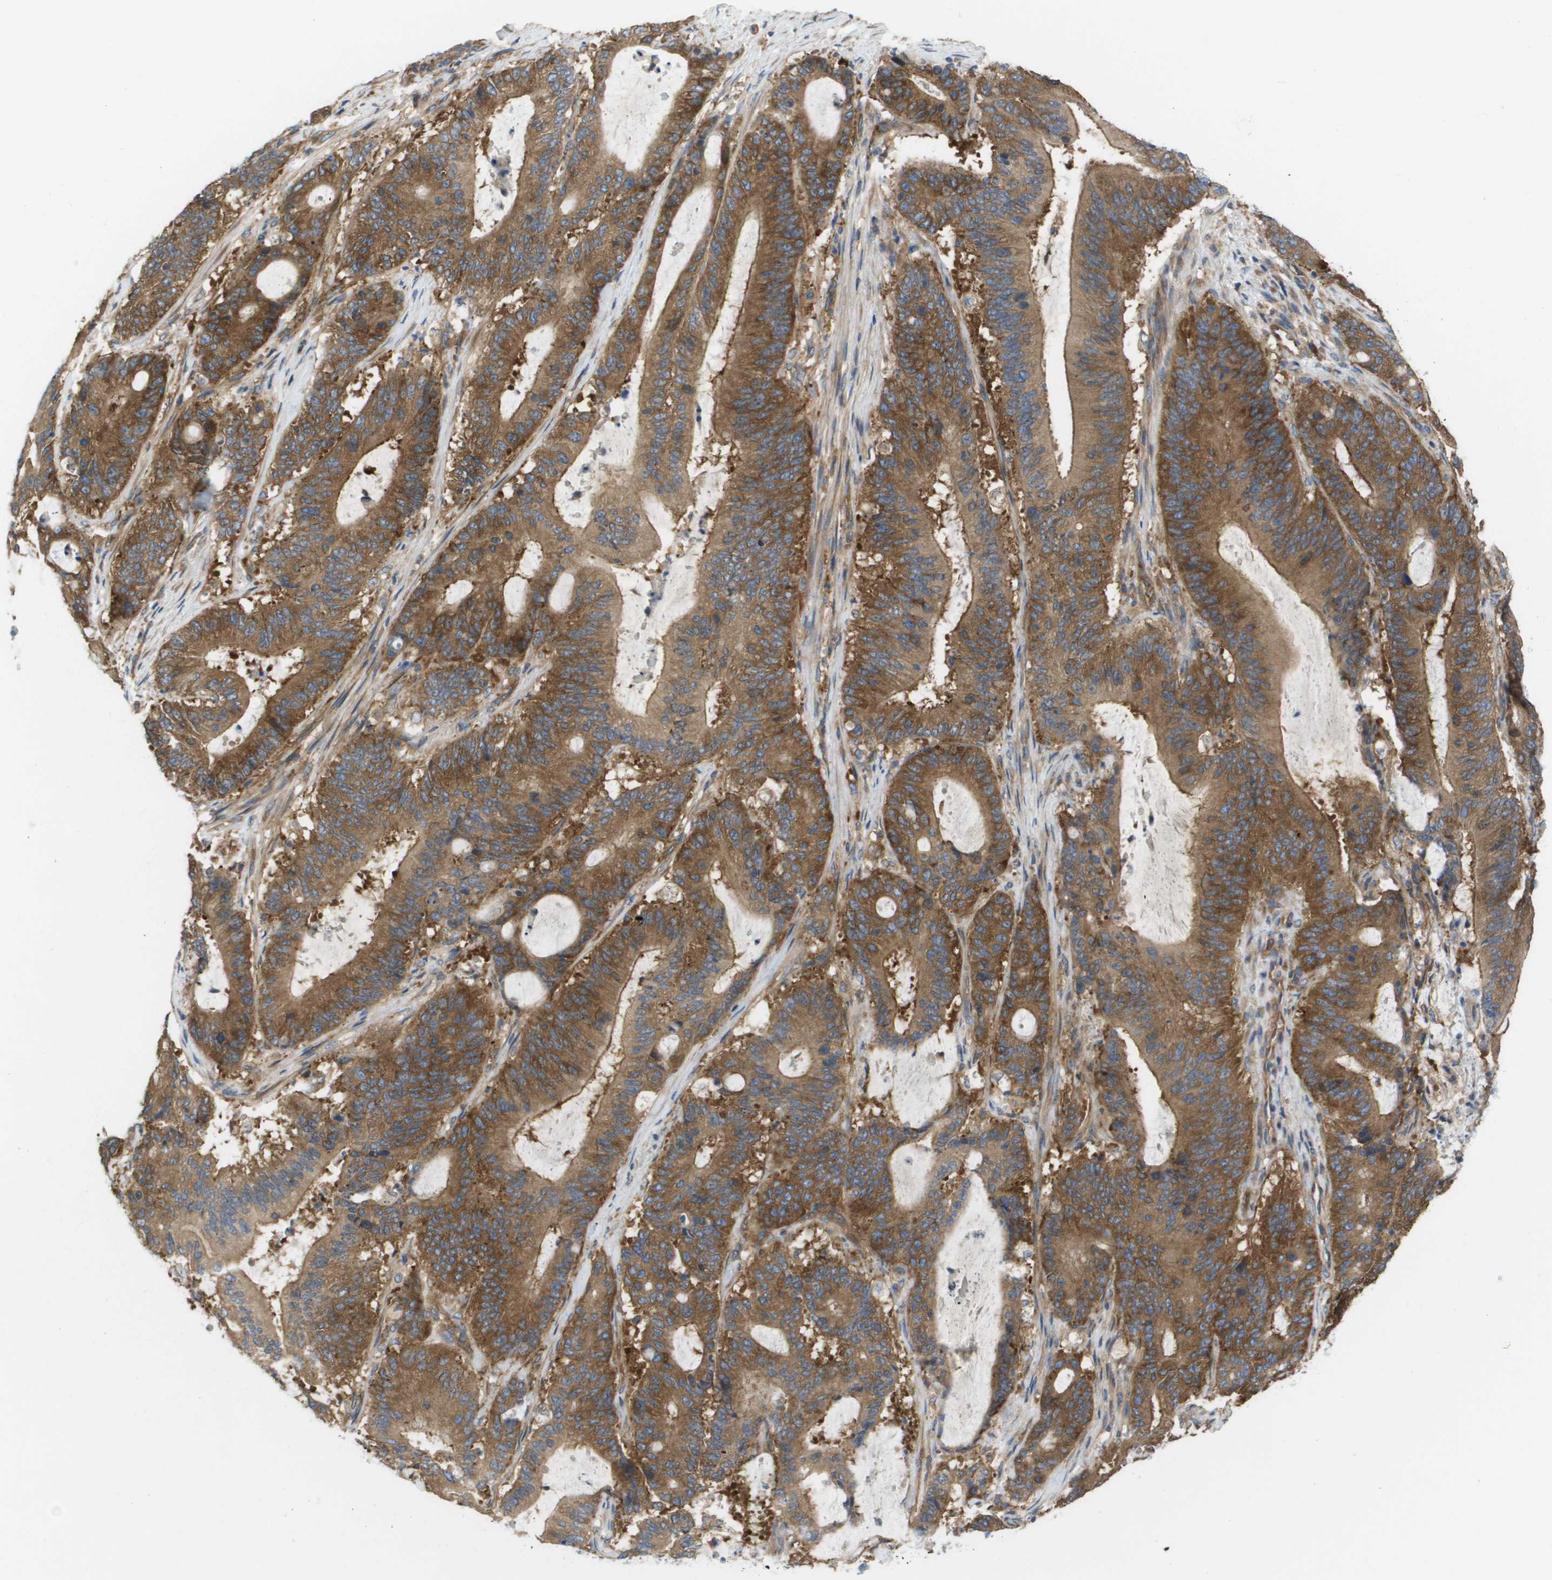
{"staining": {"intensity": "strong", "quantity": ">75%", "location": "cytoplasmic/membranous"}, "tissue": "liver cancer", "cell_type": "Tumor cells", "image_type": "cancer", "snomed": [{"axis": "morphology", "description": "Cholangiocarcinoma"}, {"axis": "topography", "description": "Liver"}], "caption": "DAB (3,3'-diaminobenzidine) immunohistochemical staining of human liver cholangiocarcinoma shows strong cytoplasmic/membranous protein positivity in approximately >75% of tumor cells.", "gene": "EIF4G2", "patient": {"sex": "female", "age": 73}}